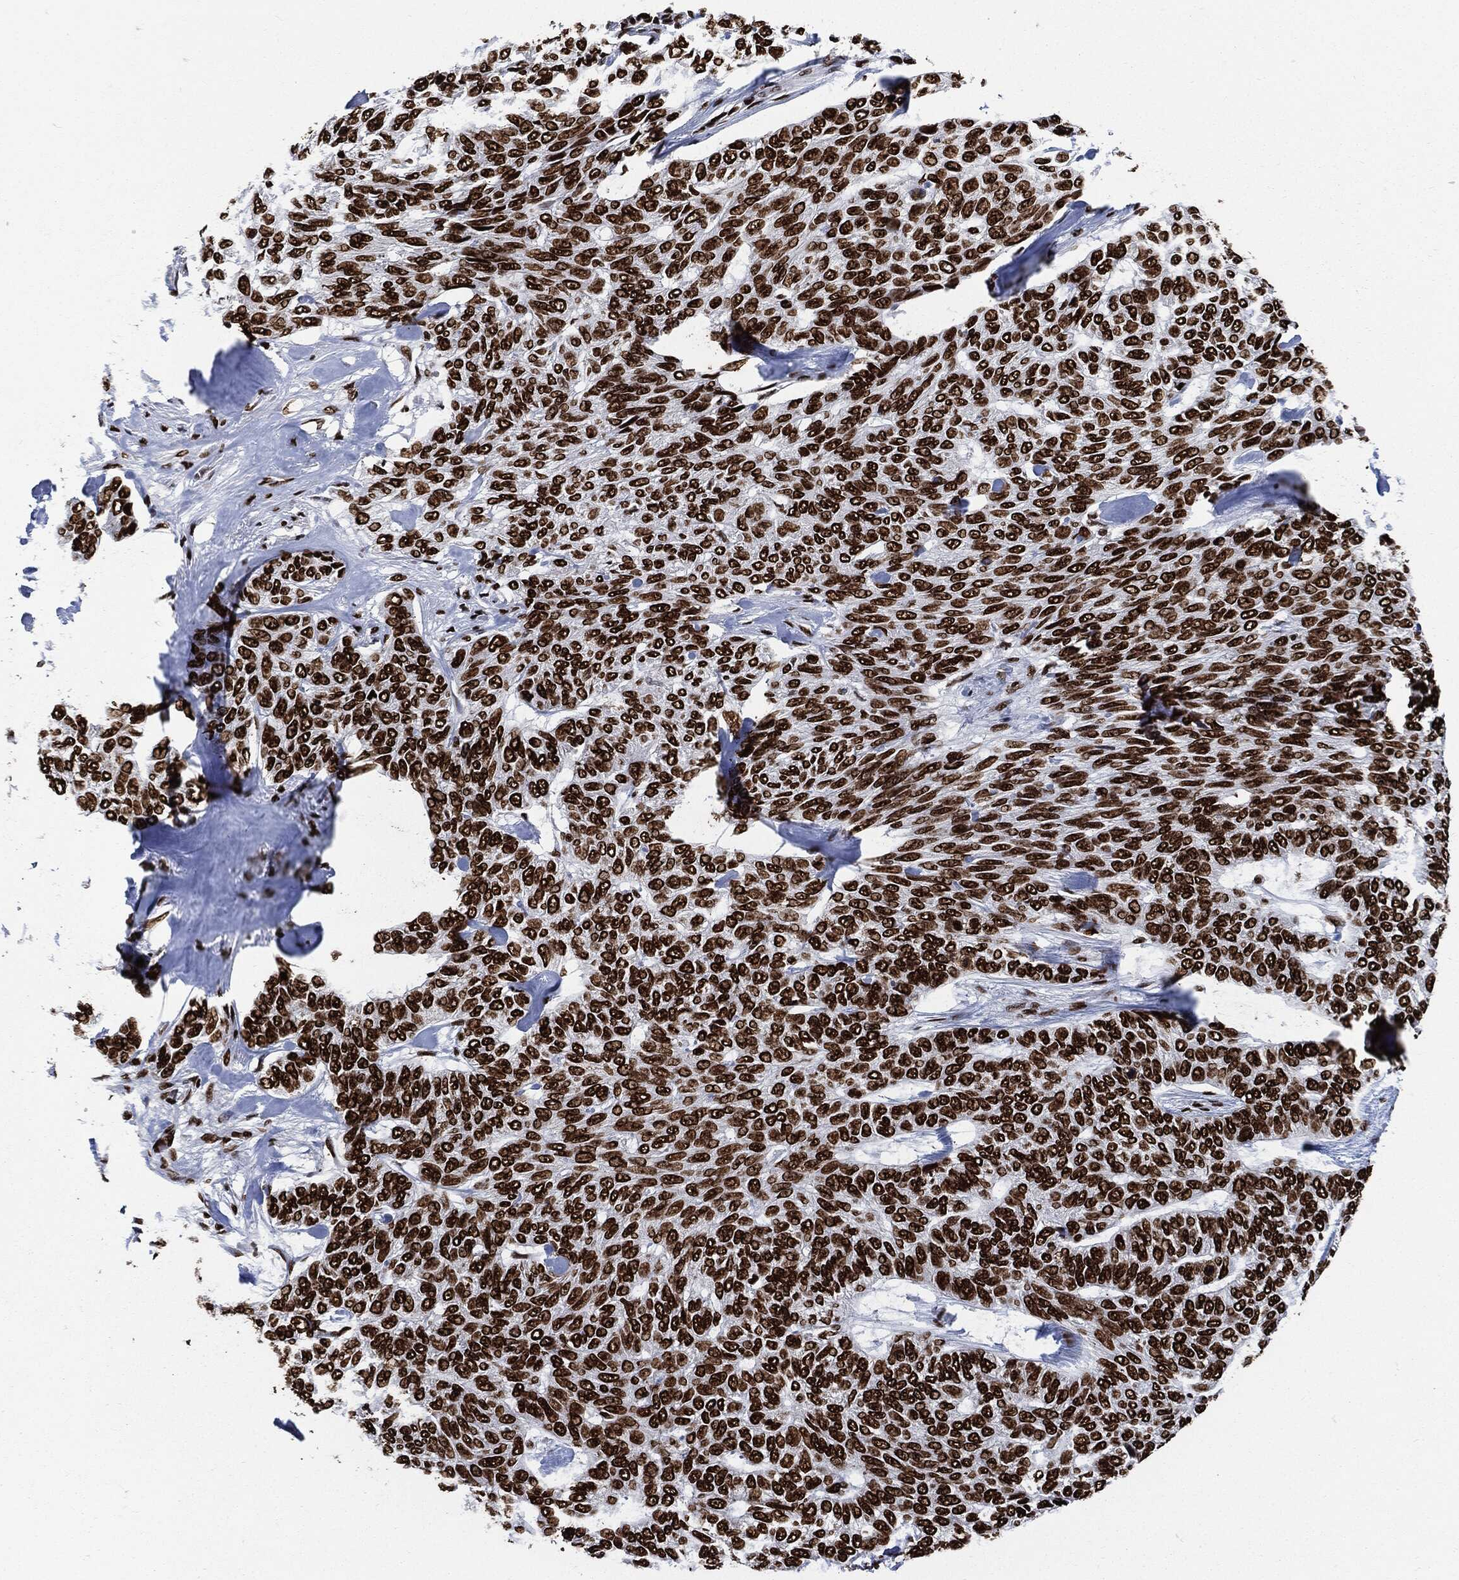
{"staining": {"intensity": "strong", "quantity": ">75%", "location": "nuclear"}, "tissue": "skin cancer", "cell_type": "Tumor cells", "image_type": "cancer", "snomed": [{"axis": "morphology", "description": "Basal cell carcinoma"}, {"axis": "topography", "description": "Skin"}], "caption": "Immunohistochemical staining of skin cancer demonstrates strong nuclear protein positivity in about >75% of tumor cells.", "gene": "RECQL", "patient": {"sex": "female", "age": 65}}